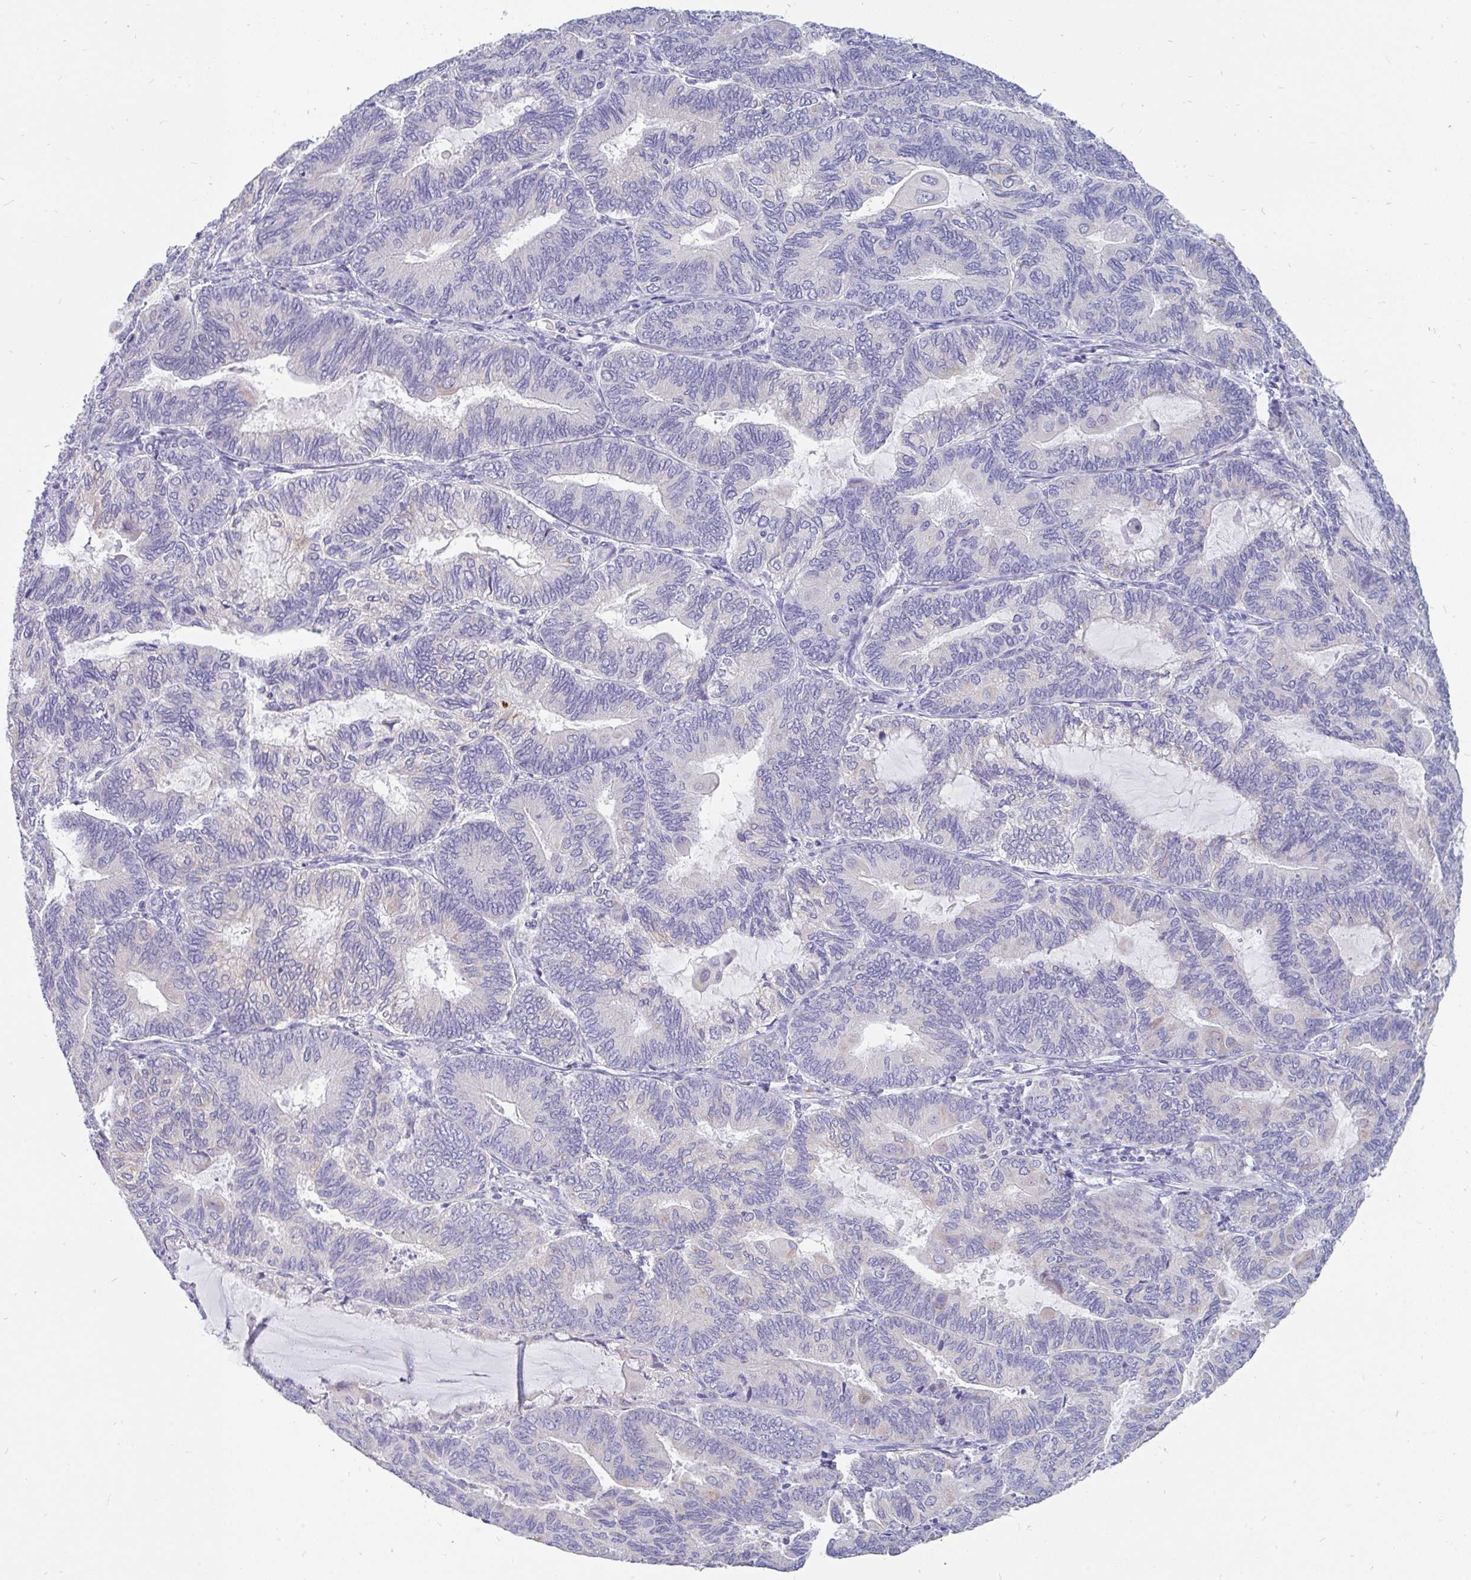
{"staining": {"intensity": "moderate", "quantity": "<25%", "location": "cytoplasmic/membranous"}, "tissue": "endometrial cancer", "cell_type": "Tumor cells", "image_type": "cancer", "snomed": [{"axis": "morphology", "description": "Adenocarcinoma, NOS"}, {"axis": "topography", "description": "Endometrium"}], "caption": "Immunohistochemical staining of endometrial adenocarcinoma reveals moderate cytoplasmic/membranous protein expression in about <25% of tumor cells.", "gene": "INTS5", "patient": {"sex": "female", "age": 81}}